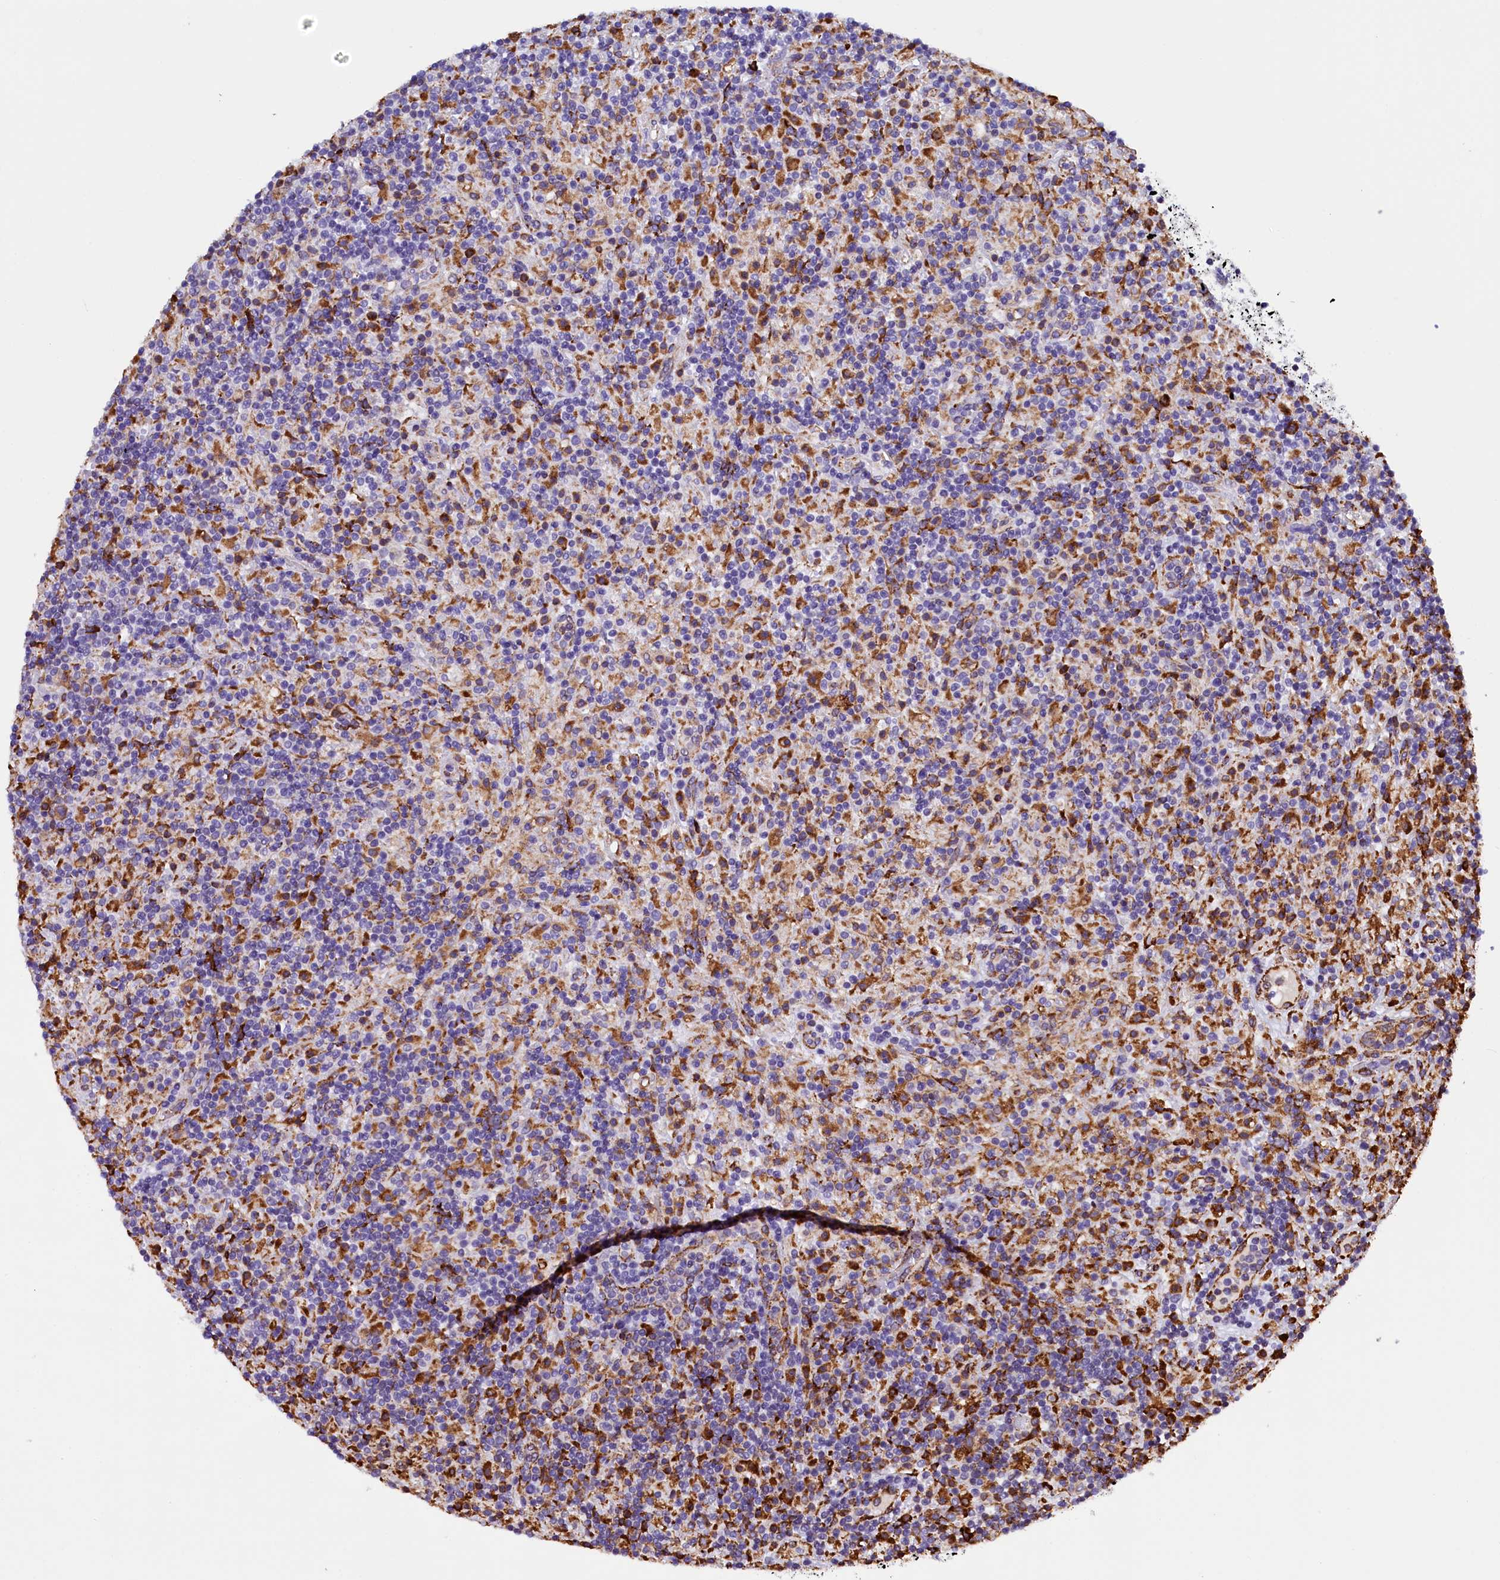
{"staining": {"intensity": "negative", "quantity": "none", "location": "none"}, "tissue": "lymphoma", "cell_type": "Tumor cells", "image_type": "cancer", "snomed": [{"axis": "morphology", "description": "Hodgkin's disease, NOS"}, {"axis": "topography", "description": "Lymph node"}], "caption": "The photomicrograph shows no staining of tumor cells in lymphoma.", "gene": "CAPS2", "patient": {"sex": "male", "age": 70}}